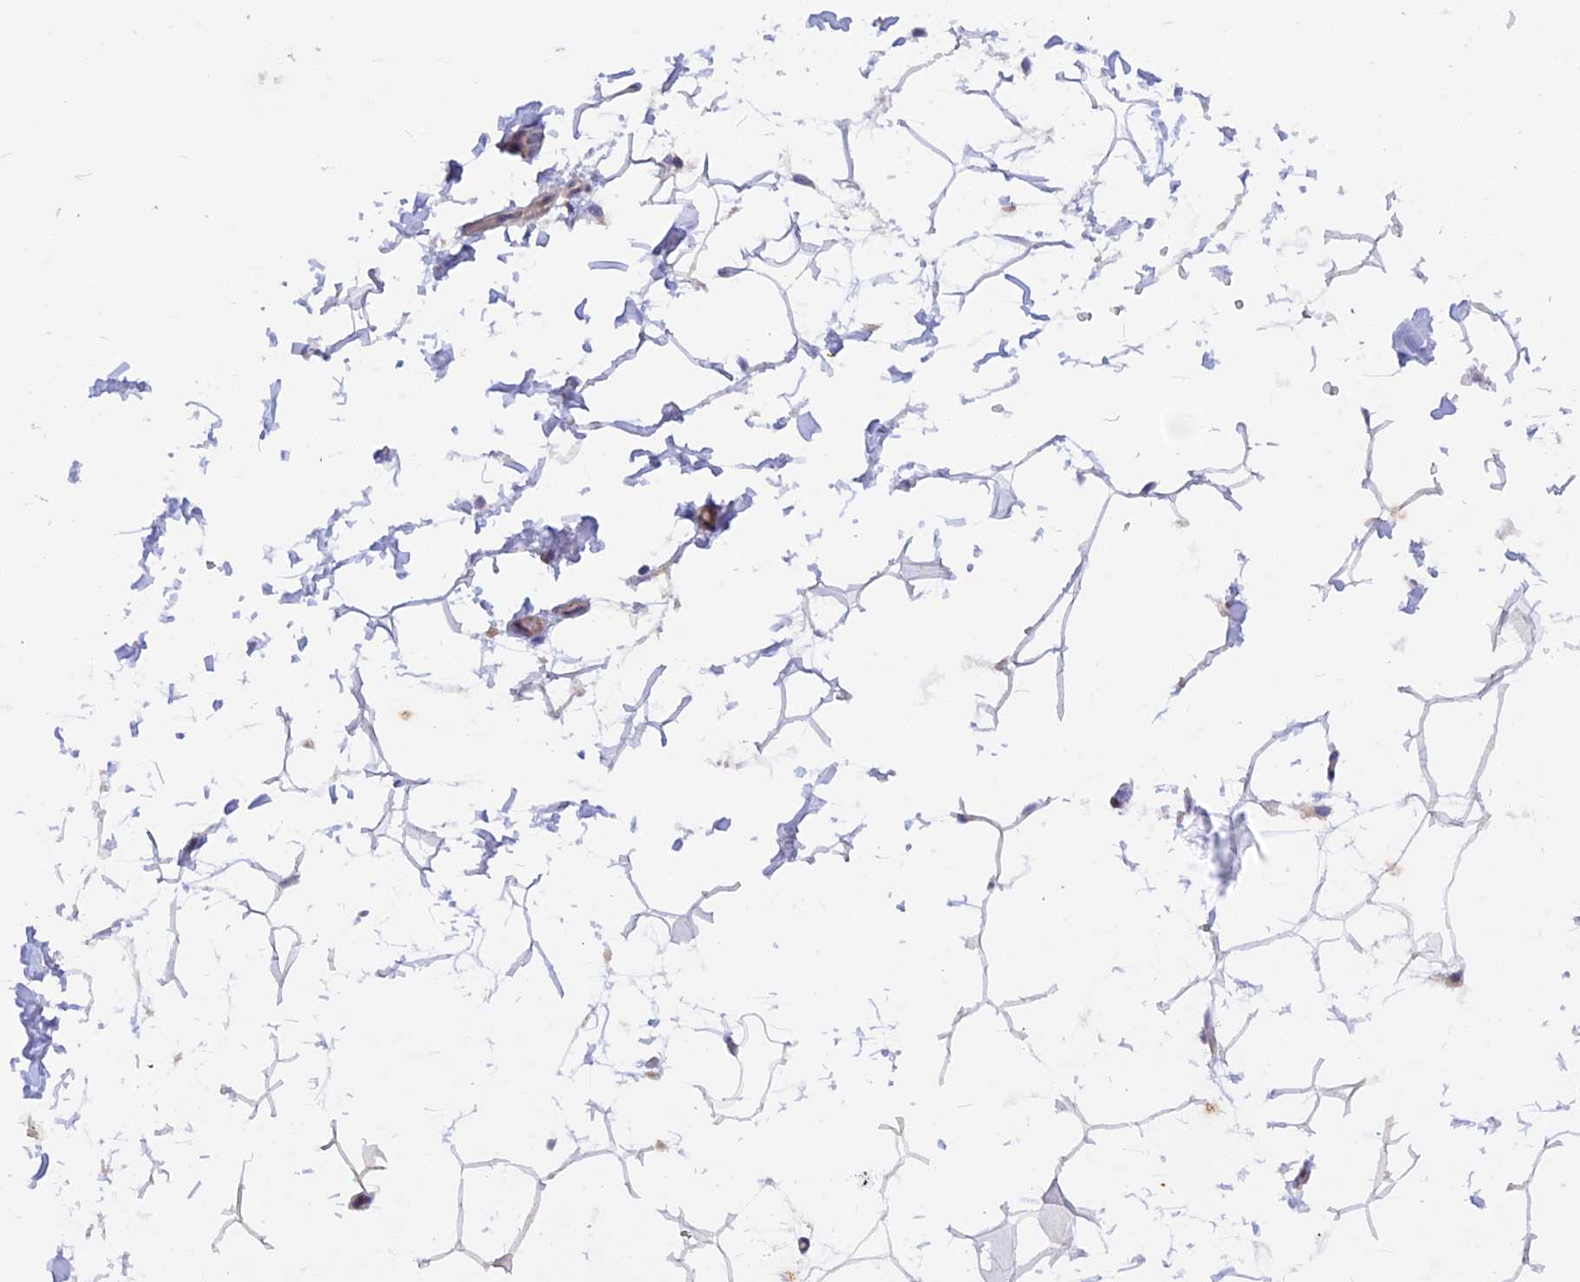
{"staining": {"intensity": "negative", "quantity": "none", "location": "none"}, "tissue": "adipose tissue", "cell_type": "Adipocytes", "image_type": "normal", "snomed": [{"axis": "morphology", "description": "Normal tissue, NOS"}, {"axis": "topography", "description": "Gallbladder"}, {"axis": "topography", "description": "Peripheral nerve tissue"}], "caption": "DAB (3,3'-diaminobenzidine) immunohistochemical staining of normal human adipose tissue exhibits no significant positivity in adipocytes. (DAB immunohistochemistry visualized using brightfield microscopy, high magnification).", "gene": "HYCC1", "patient": {"sex": "male", "age": 38}}